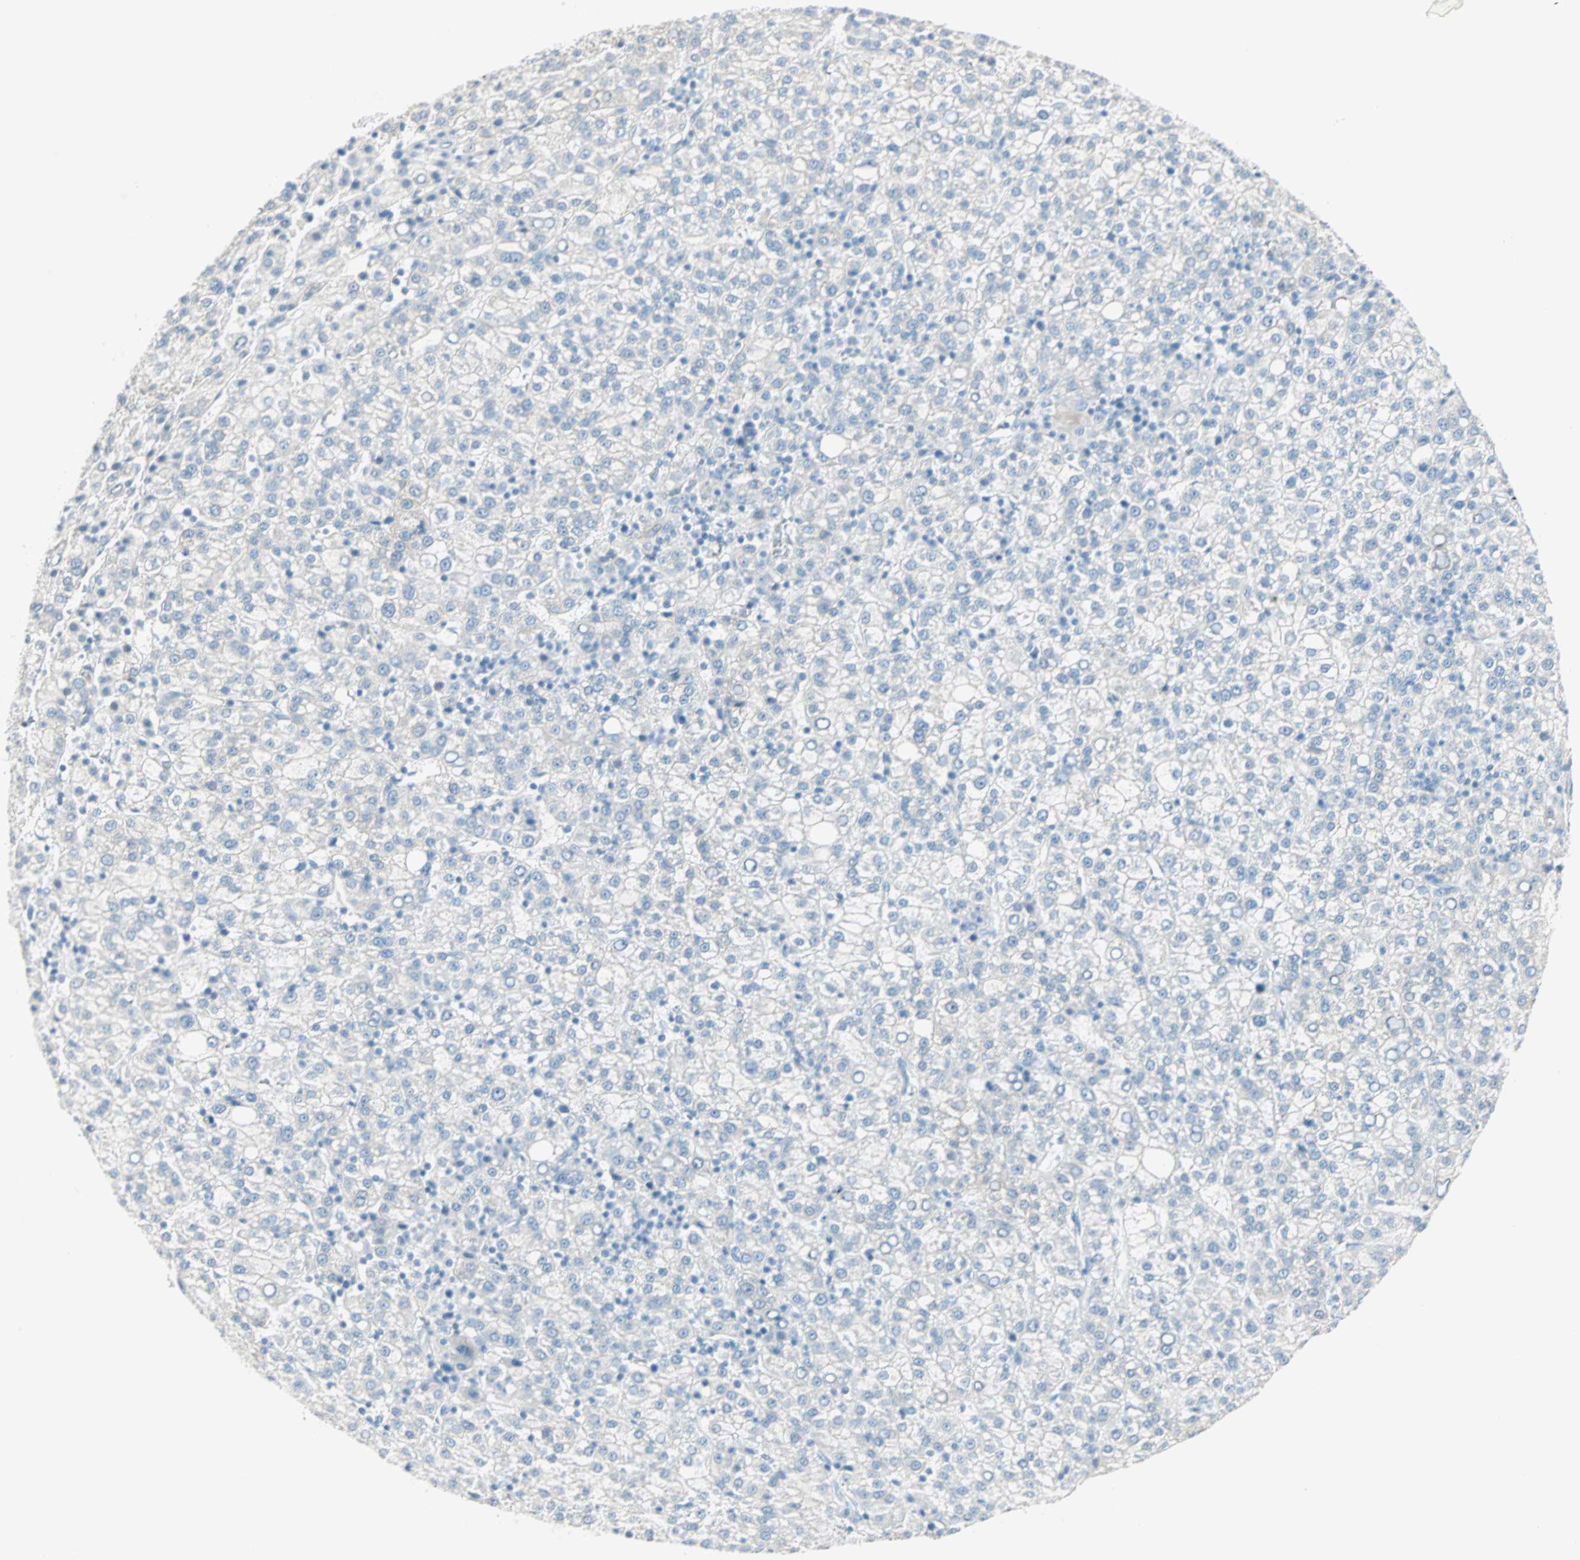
{"staining": {"intensity": "negative", "quantity": "none", "location": "none"}, "tissue": "liver cancer", "cell_type": "Tumor cells", "image_type": "cancer", "snomed": [{"axis": "morphology", "description": "Carcinoma, Hepatocellular, NOS"}, {"axis": "topography", "description": "Liver"}], "caption": "Tumor cells show no significant staining in liver hepatocellular carcinoma.", "gene": "SULT1C2", "patient": {"sex": "female", "age": 58}}